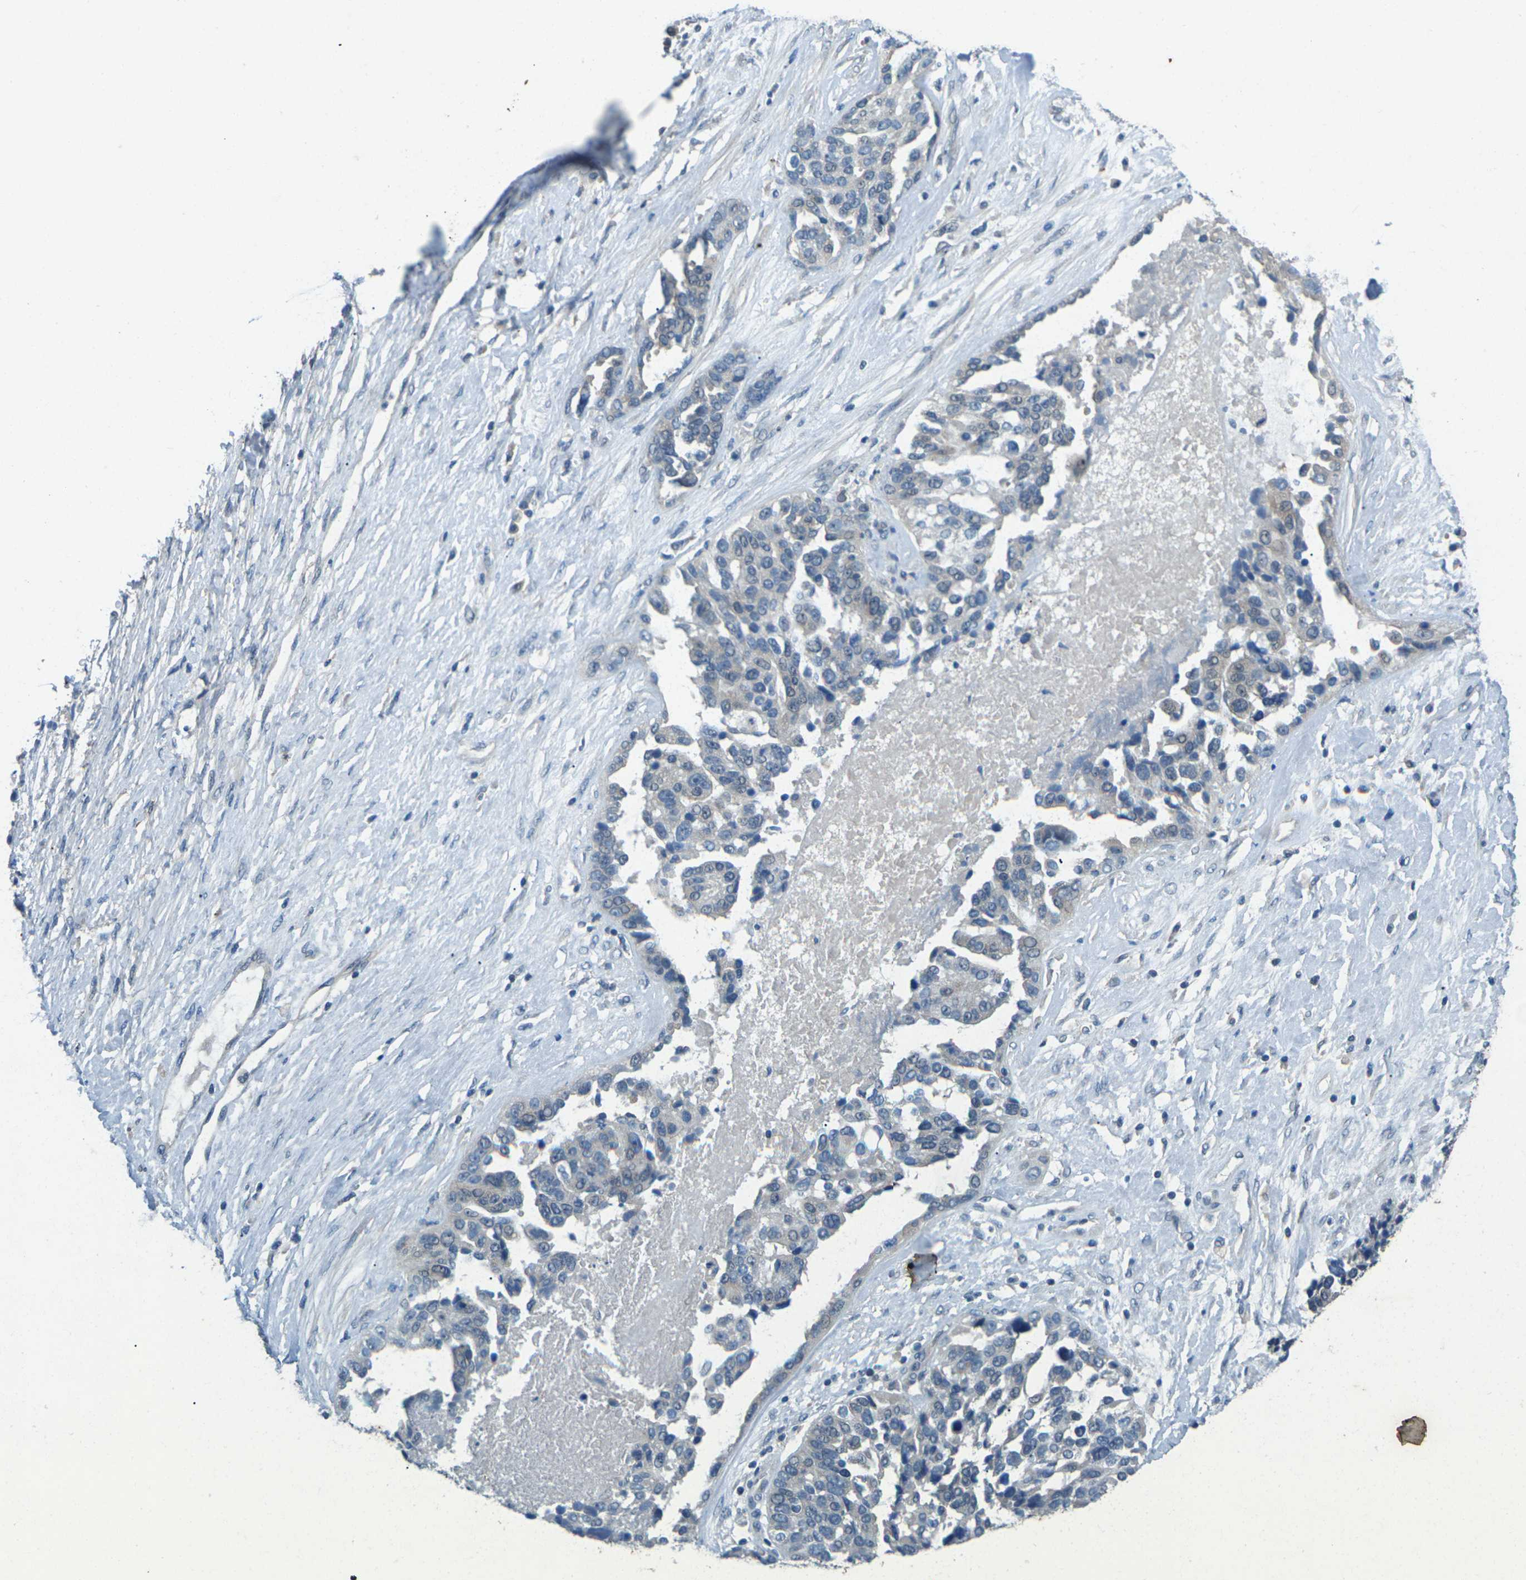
{"staining": {"intensity": "weak", "quantity": "25%-75%", "location": "cytoplasmic/membranous"}, "tissue": "ovarian cancer", "cell_type": "Tumor cells", "image_type": "cancer", "snomed": [{"axis": "morphology", "description": "Cystadenocarcinoma, serous, NOS"}, {"axis": "topography", "description": "Ovary"}], "caption": "Approximately 25%-75% of tumor cells in ovarian cancer (serous cystadenocarcinoma) show weak cytoplasmic/membranous protein expression as visualized by brown immunohistochemical staining.", "gene": "SIGLEC14", "patient": {"sex": "female", "age": 44}}